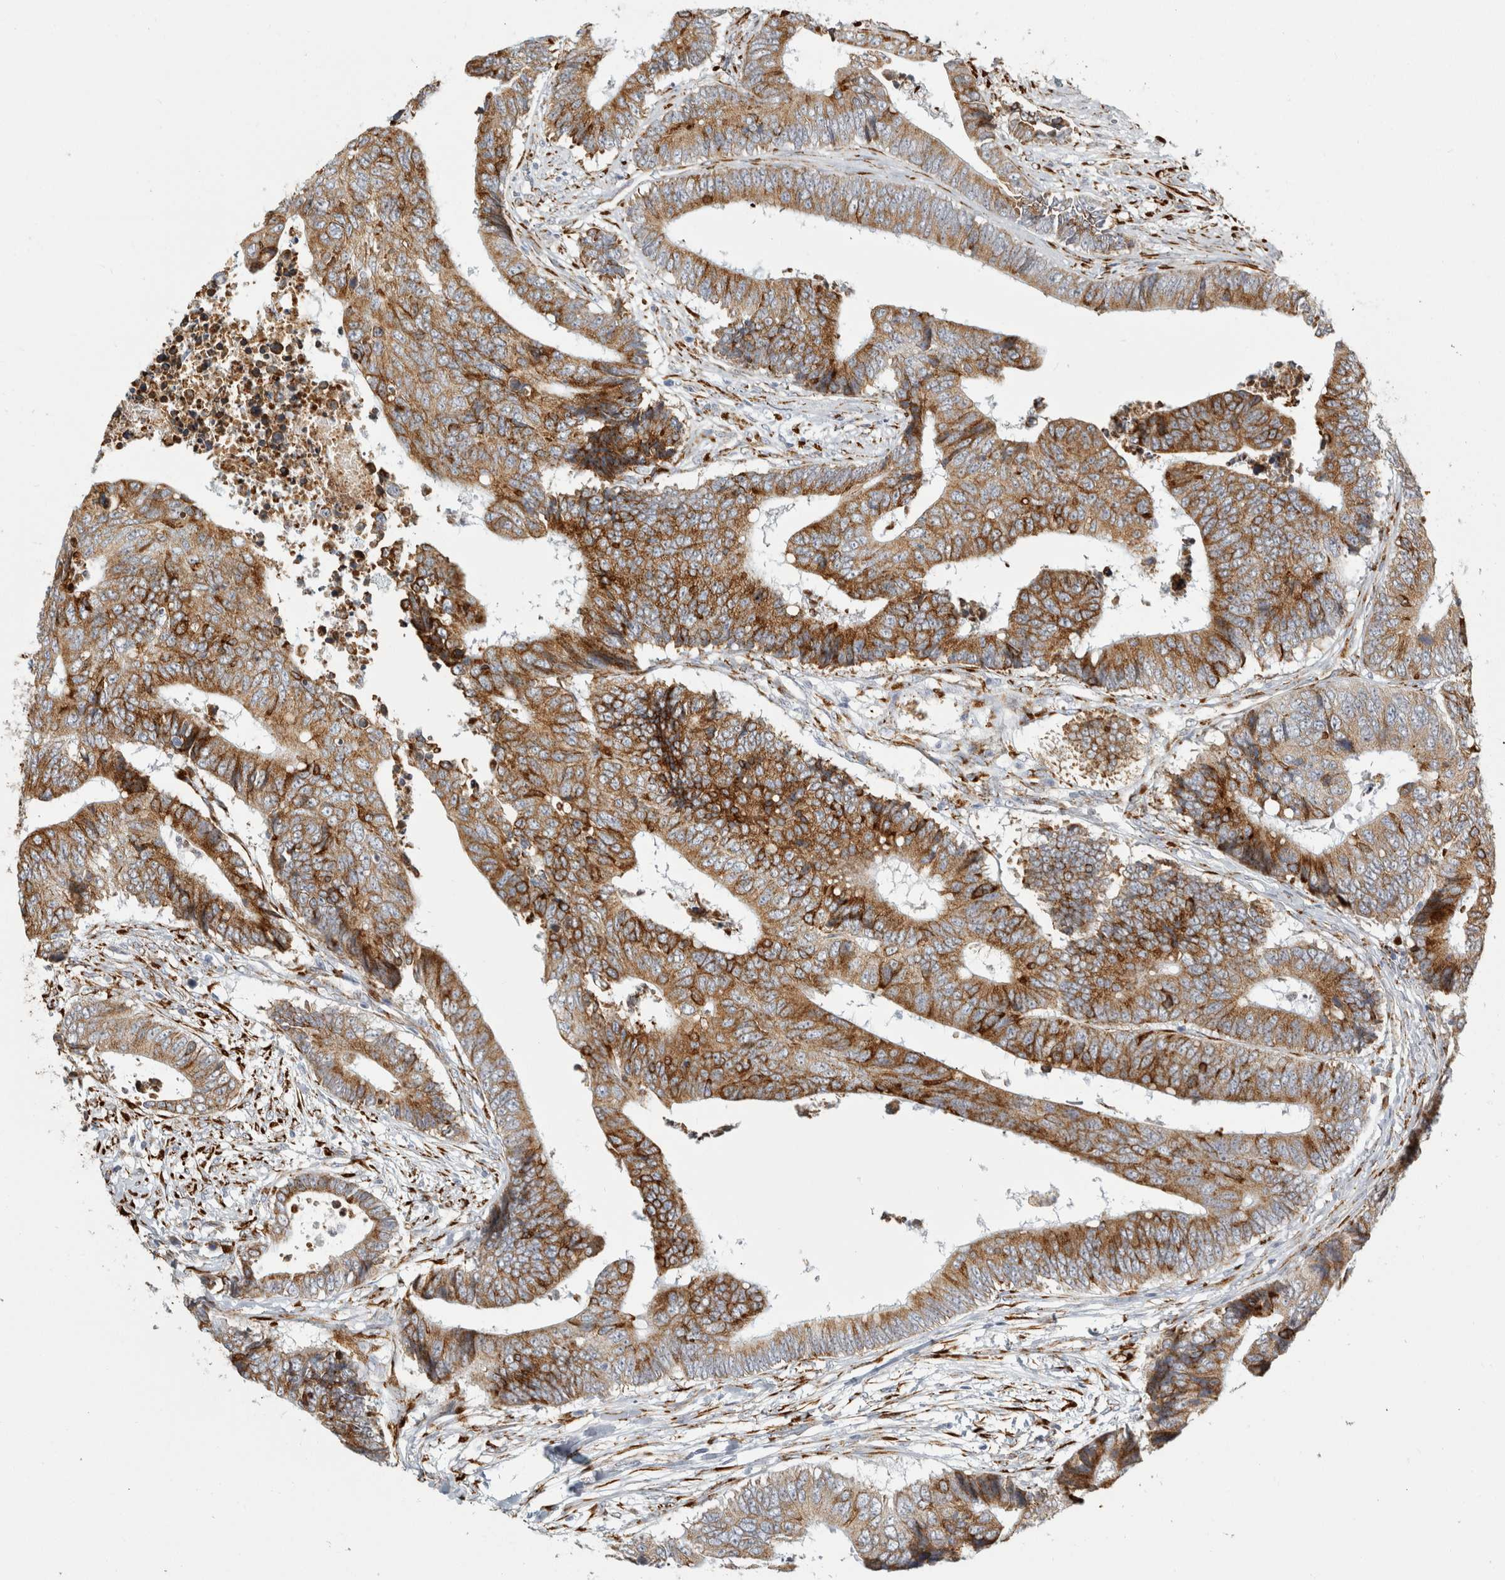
{"staining": {"intensity": "strong", "quantity": ">75%", "location": "cytoplasmic/membranous"}, "tissue": "colorectal cancer", "cell_type": "Tumor cells", "image_type": "cancer", "snomed": [{"axis": "morphology", "description": "Adenocarcinoma, NOS"}, {"axis": "topography", "description": "Rectum"}], "caption": "This image shows IHC staining of colorectal cancer (adenocarcinoma), with high strong cytoplasmic/membranous expression in about >75% of tumor cells.", "gene": "OSTN", "patient": {"sex": "male", "age": 84}}